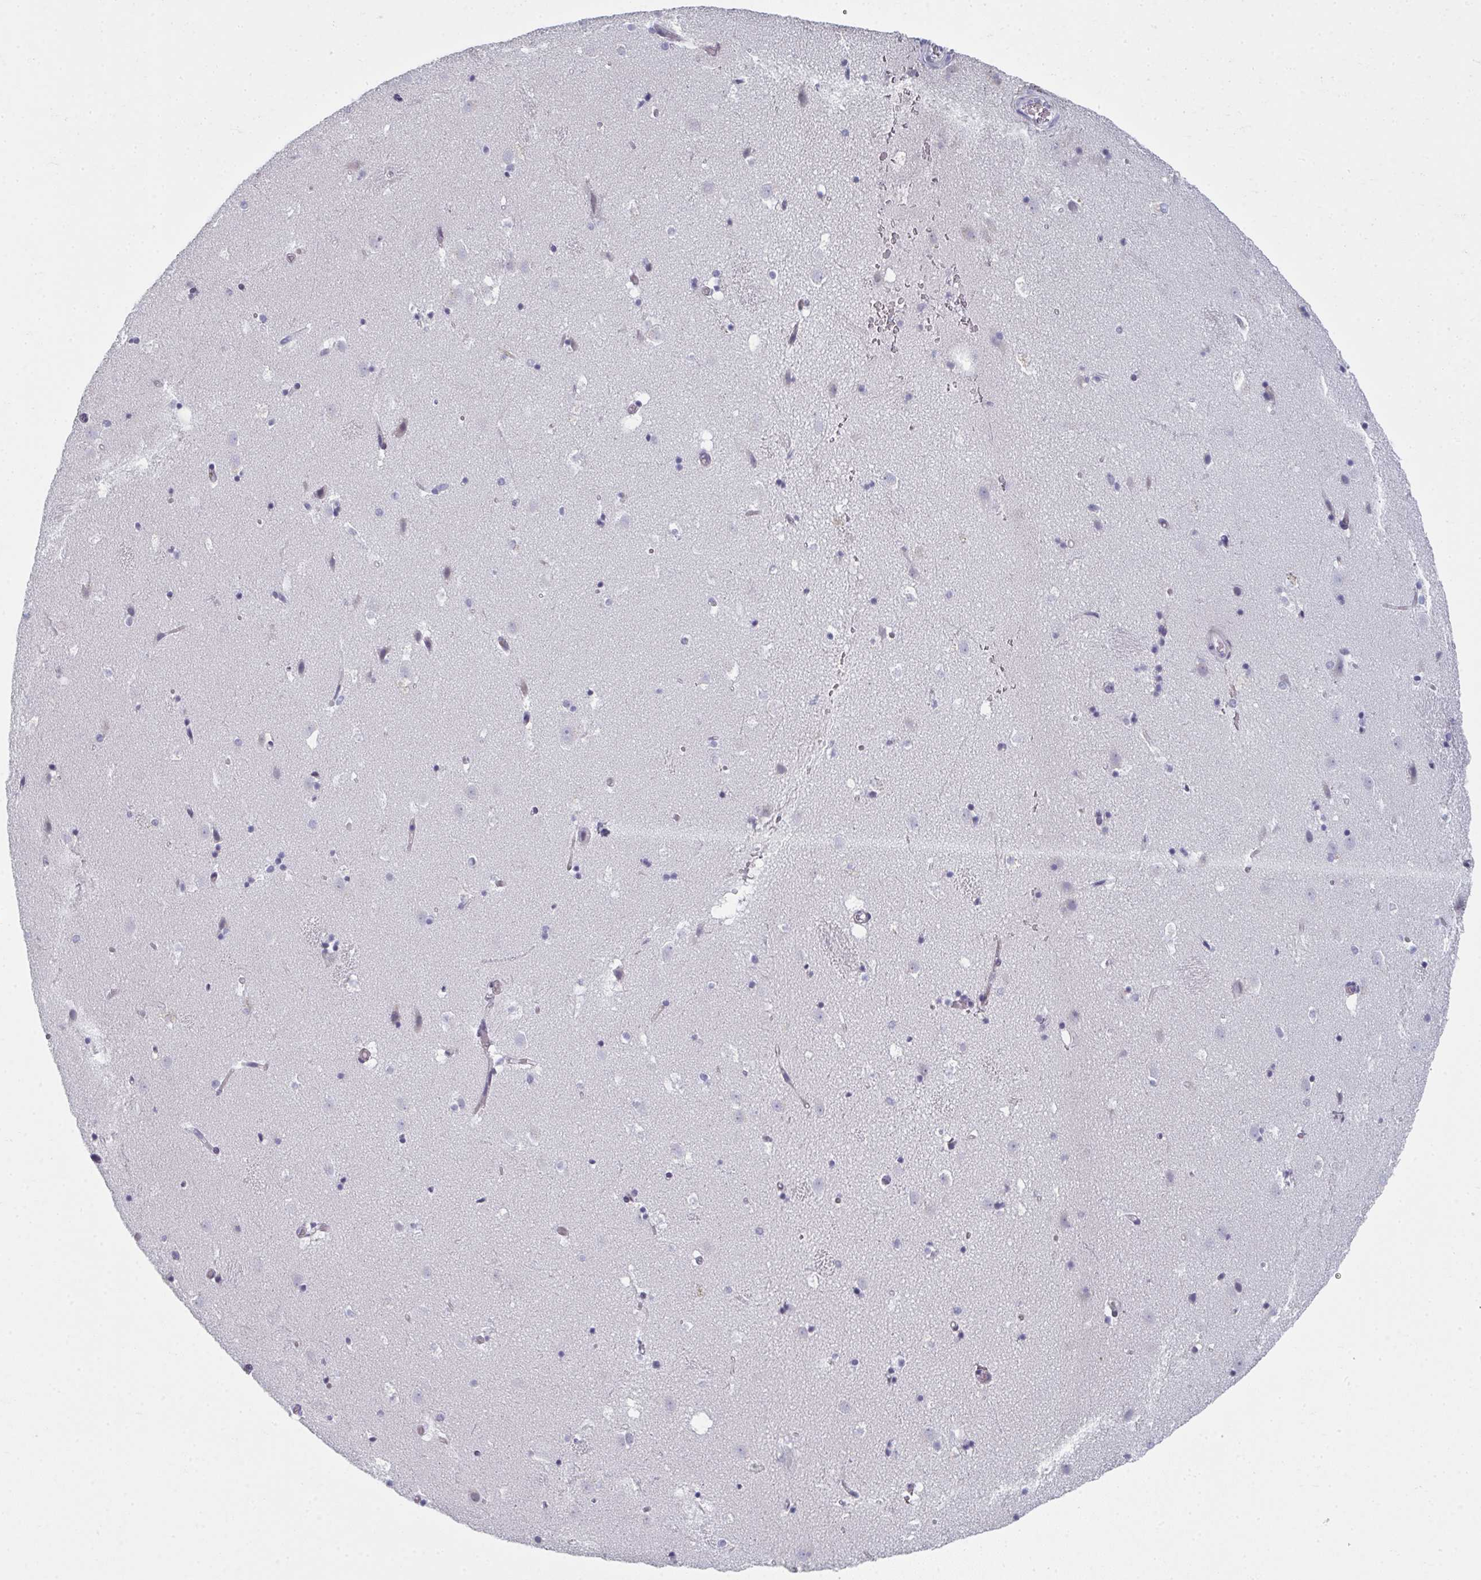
{"staining": {"intensity": "negative", "quantity": "none", "location": "none"}, "tissue": "caudate", "cell_type": "Glial cells", "image_type": "normal", "snomed": [{"axis": "morphology", "description": "Normal tissue, NOS"}, {"axis": "topography", "description": "Lateral ventricle wall"}], "caption": "The photomicrograph shows no staining of glial cells in benign caudate. (DAB immunohistochemistry (IHC) visualized using brightfield microscopy, high magnification).", "gene": "A1CF", "patient": {"sex": "male", "age": 37}}